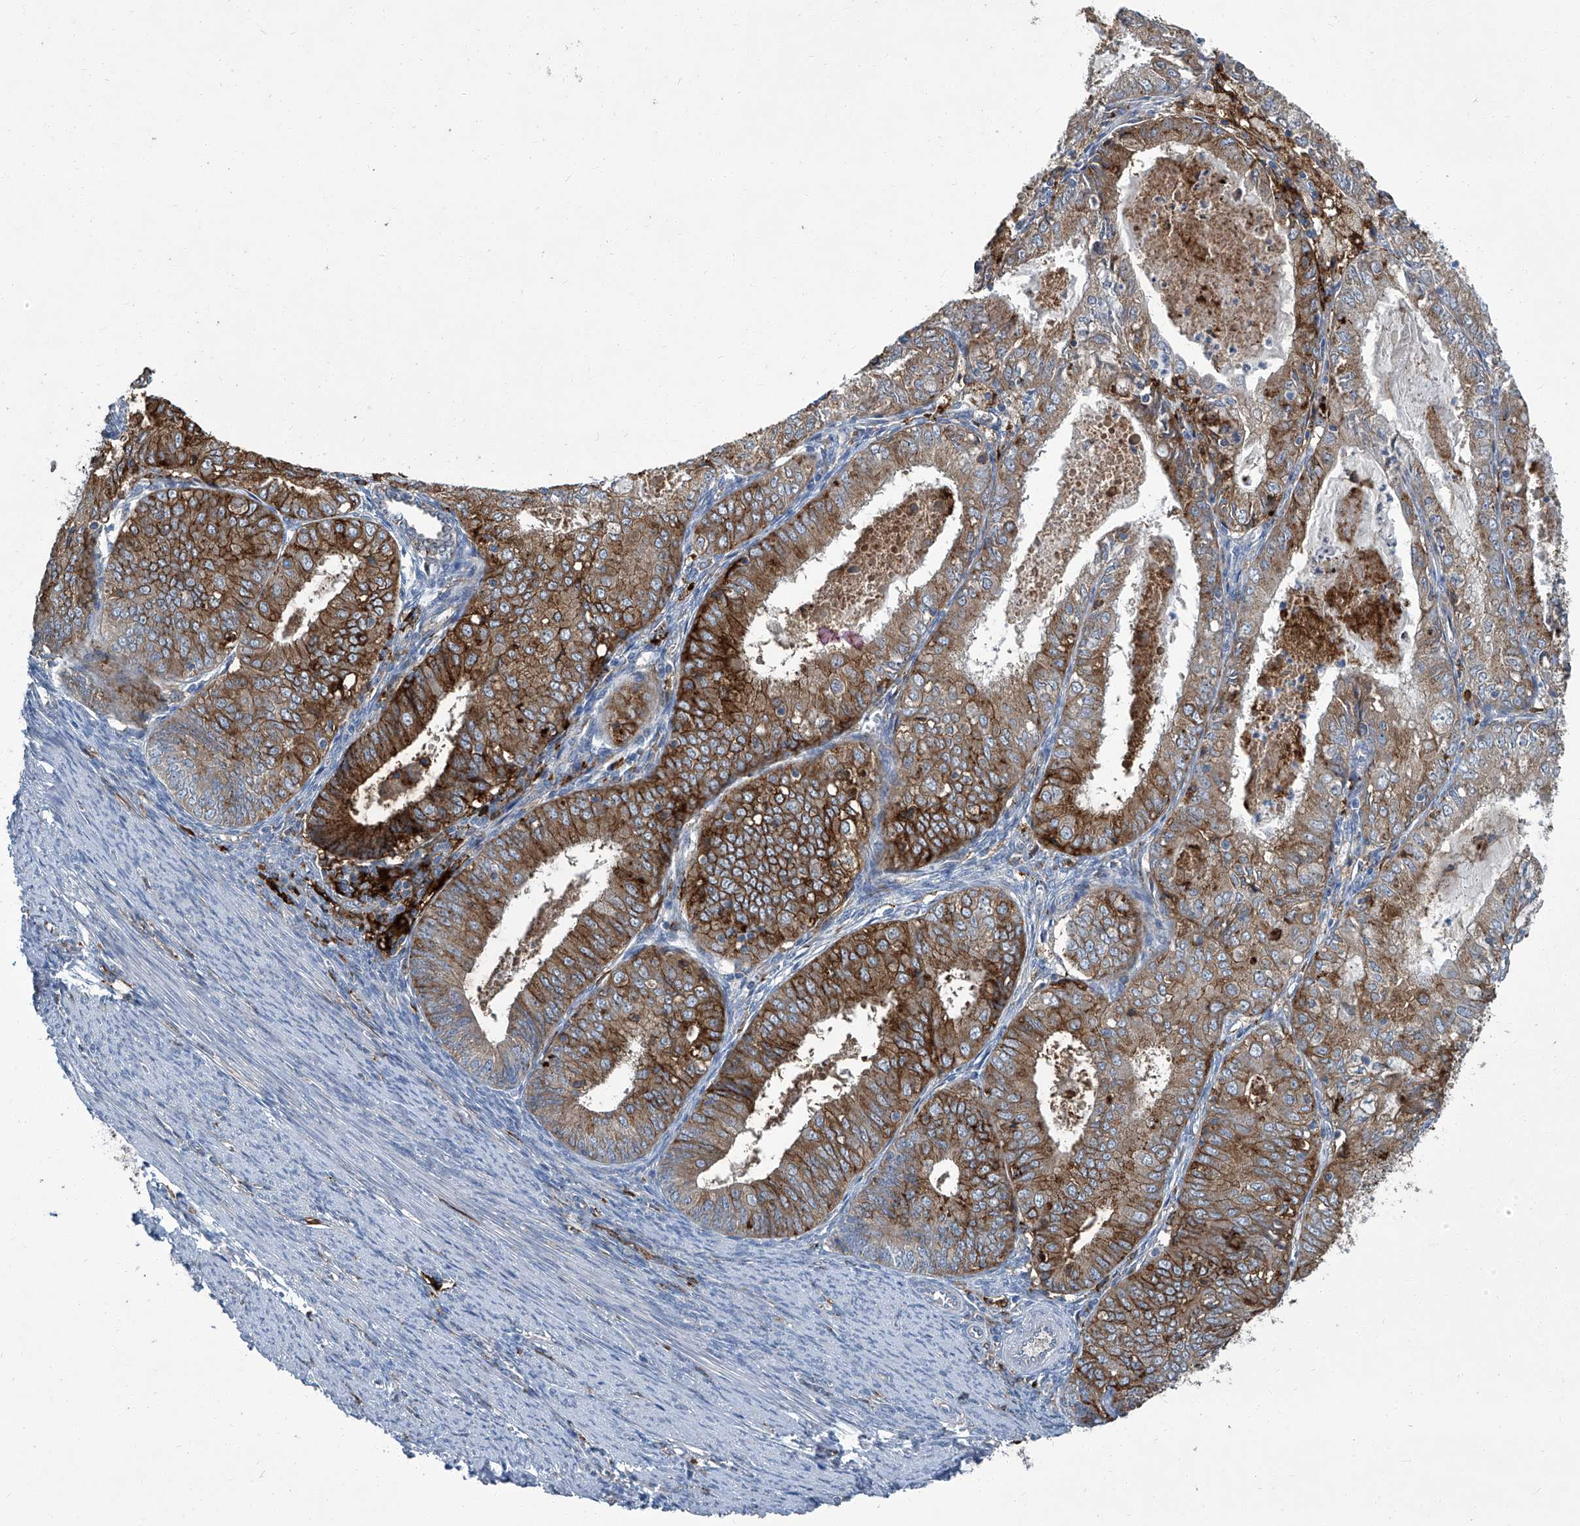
{"staining": {"intensity": "moderate", "quantity": ">75%", "location": "cytoplasmic/membranous"}, "tissue": "endometrial cancer", "cell_type": "Tumor cells", "image_type": "cancer", "snomed": [{"axis": "morphology", "description": "Adenocarcinoma, NOS"}, {"axis": "topography", "description": "Endometrium"}], "caption": "Protein staining of endometrial cancer tissue demonstrates moderate cytoplasmic/membranous expression in approximately >75% of tumor cells. The protein is stained brown, and the nuclei are stained in blue (DAB IHC with brightfield microscopy, high magnification).", "gene": "FAM167A", "patient": {"sex": "female", "age": 57}}